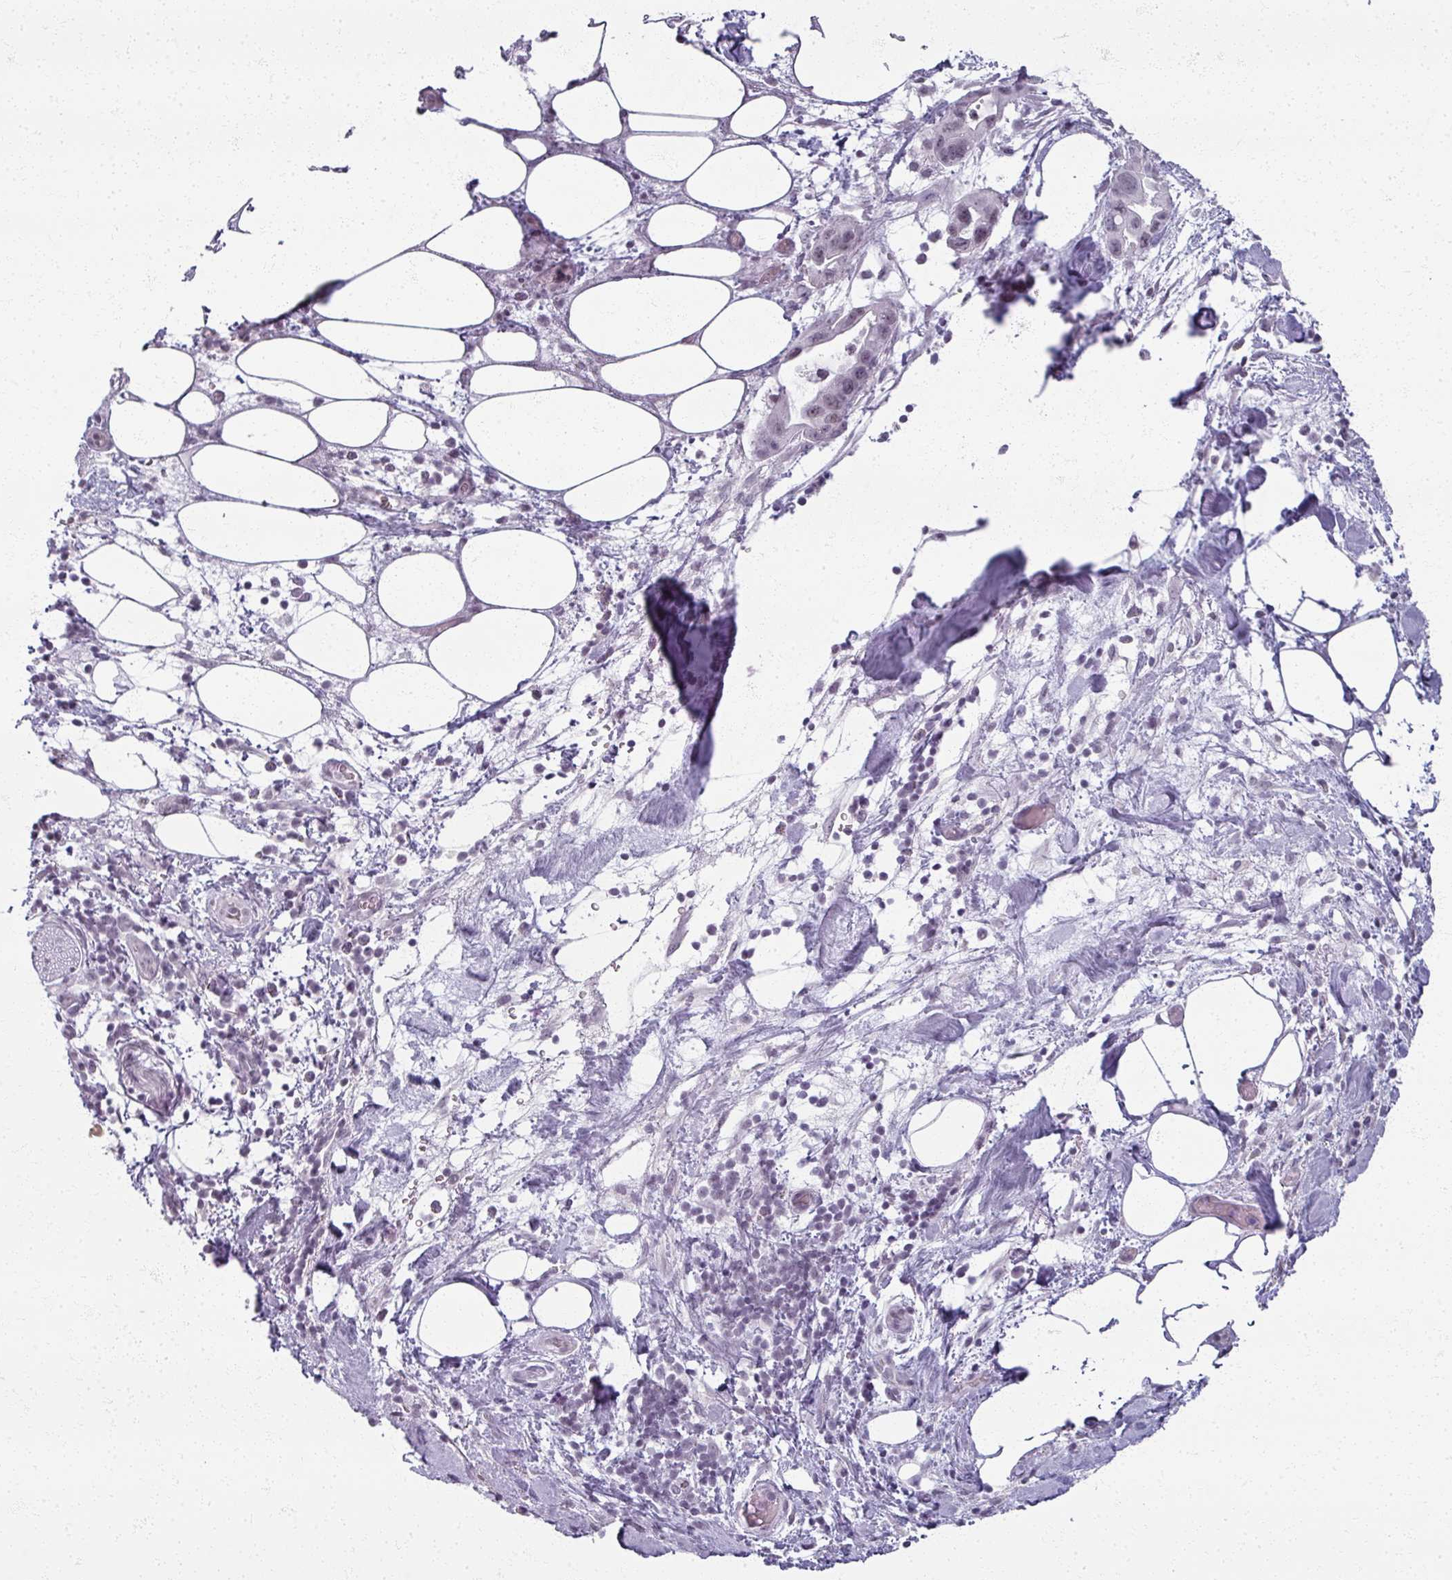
{"staining": {"intensity": "negative", "quantity": "none", "location": "none"}, "tissue": "pancreatic cancer", "cell_type": "Tumor cells", "image_type": "cancer", "snomed": [{"axis": "morphology", "description": "Adenocarcinoma, NOS"}, {"axis": "topography", "description": "Pancreas"}], "caption": "DAB (3,3'-diaminobenzidine) immunohistochemical staining of human pancreatic cancer reveals no significant expression in tumor cells. (Immunohistochemistry, brightfield microscopy, high magnification).", "gene": "RFPL2", "patient": {"sex": "female", "age": 61}}